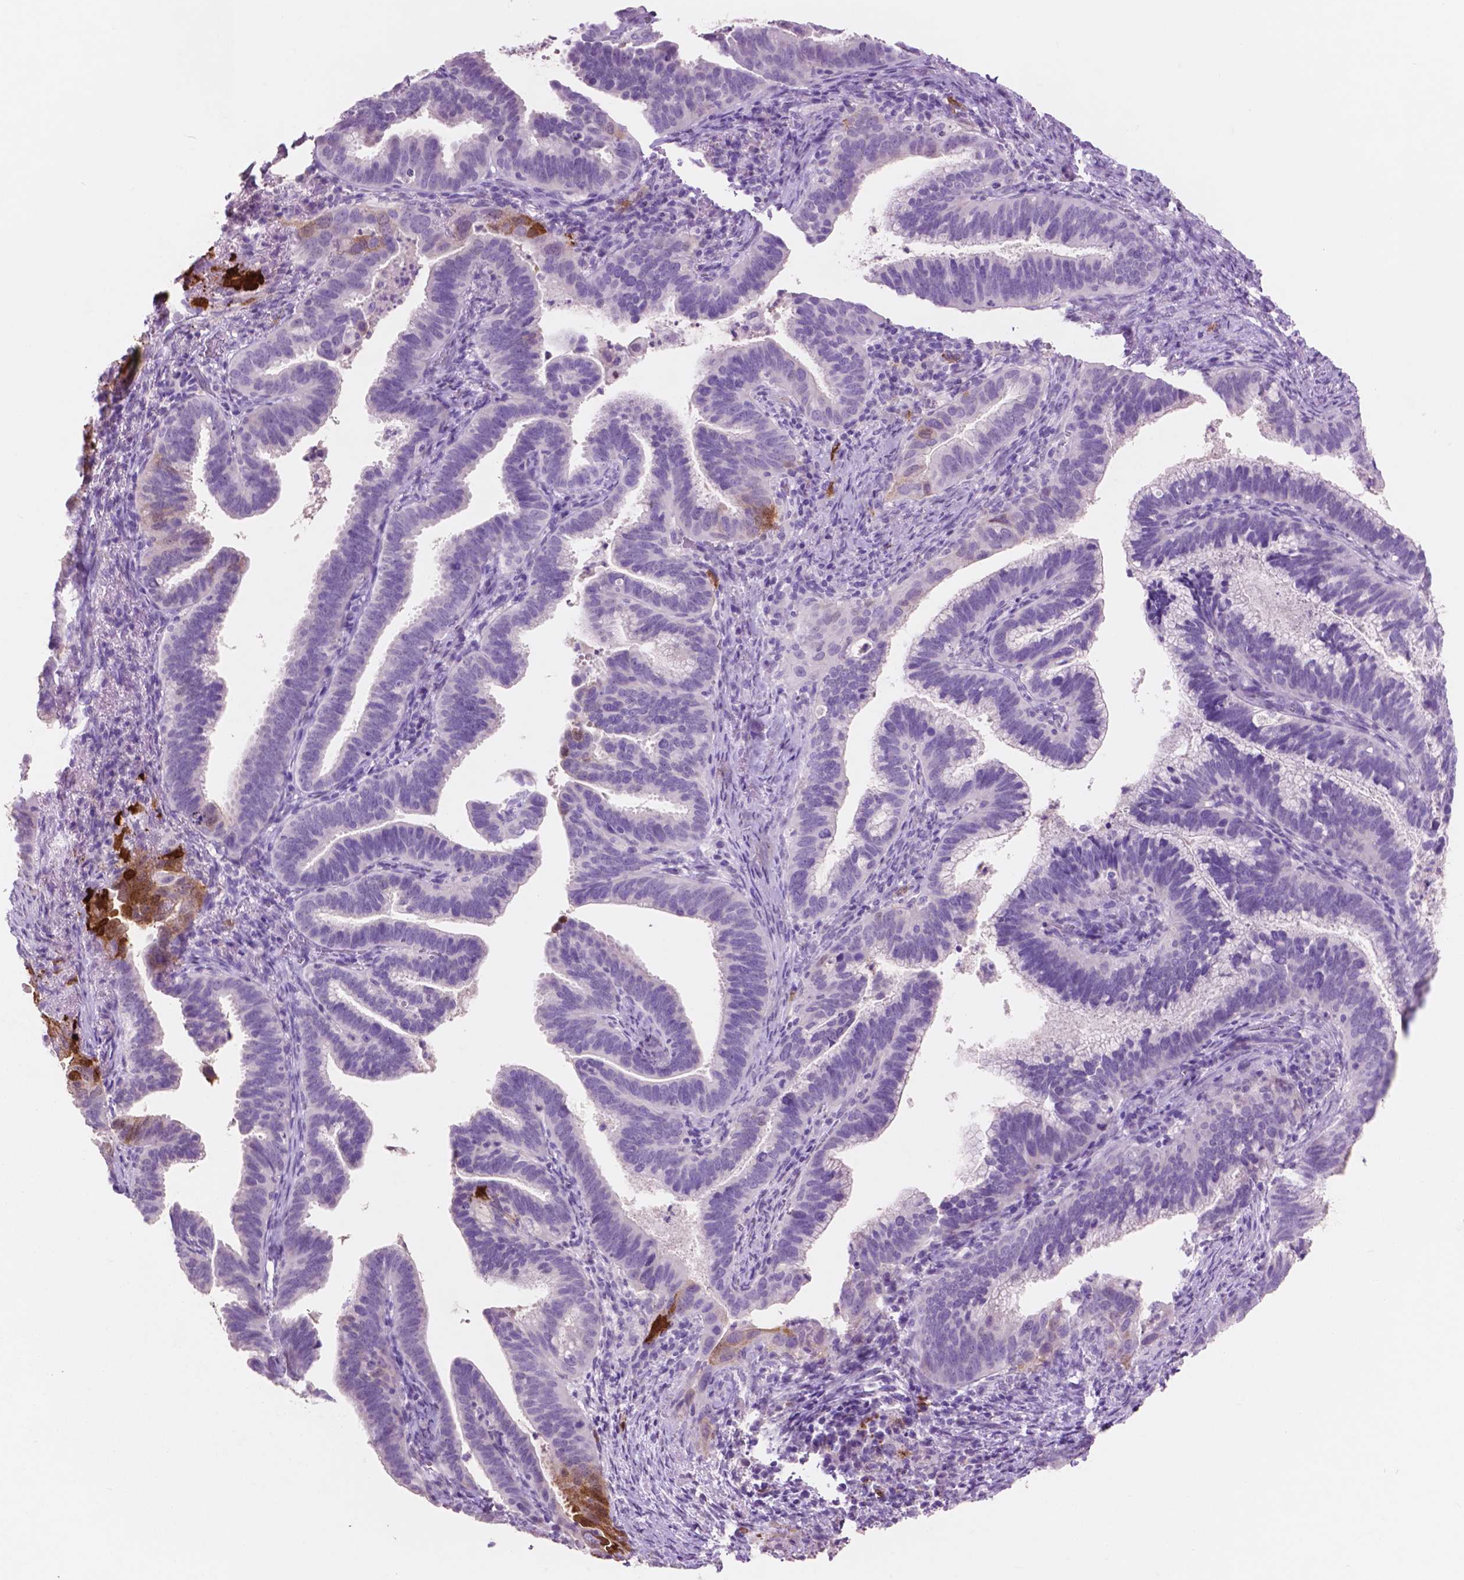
{"staining": {"intensity": "strong", "quantity": "<25%", "location": "cytoplasmic/membranous,nuclear"}, "tissue": "cervical cancer", "cell_type": "Tumor cells", "image_type": "cancer", "snomed": [{"axis": "morphology", "description": "Adenocarcinoma, NOS"}, {"axis": "topography", "description": "Cervix"}], "caption": "Immunohistochemistry (IHC) of adenocarcinoma (cervical) demonstrates medium levels of strong cytoplasmic/membranous and nuclear expression in about <25% of tumor cells.", "gene": "IDO1", "patient": {"sex": "female", "age": 61}}